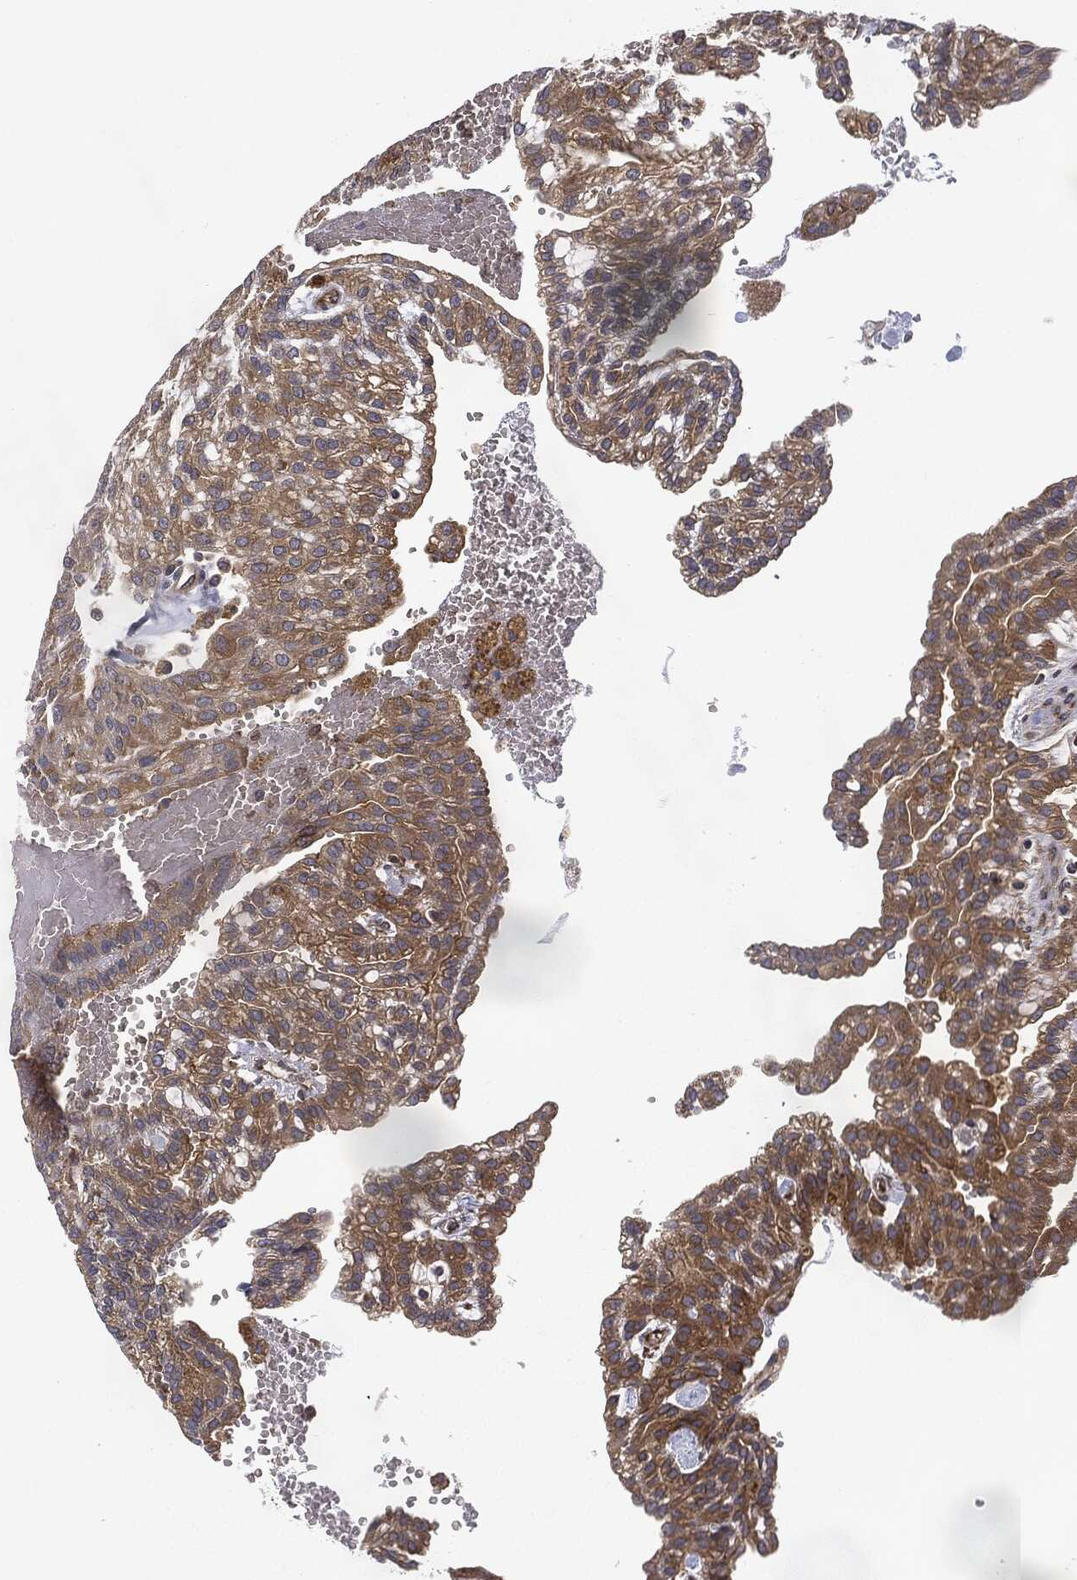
{"staining": {"intensity": "moderate", "quantity": "25%-75%", "location": "cytoplasmic/membranous"}, "tissue": "renal cancer", "cell_type": "Tumor cells", "image_type": "cancer", "snomed": [{"axis": "morphology", "description": "Adenocarcinoma, NOS"}, {"axis": "topography", "description": "Kidney"}], "caption": "Tumor cells exhibit medium levels of moderate cytoplasmic/membranous positivity in about 25%-75% of cells in renal cancer.", "gene": "EIF2AK2", "patient": {"sex": "male", "age": 63}}